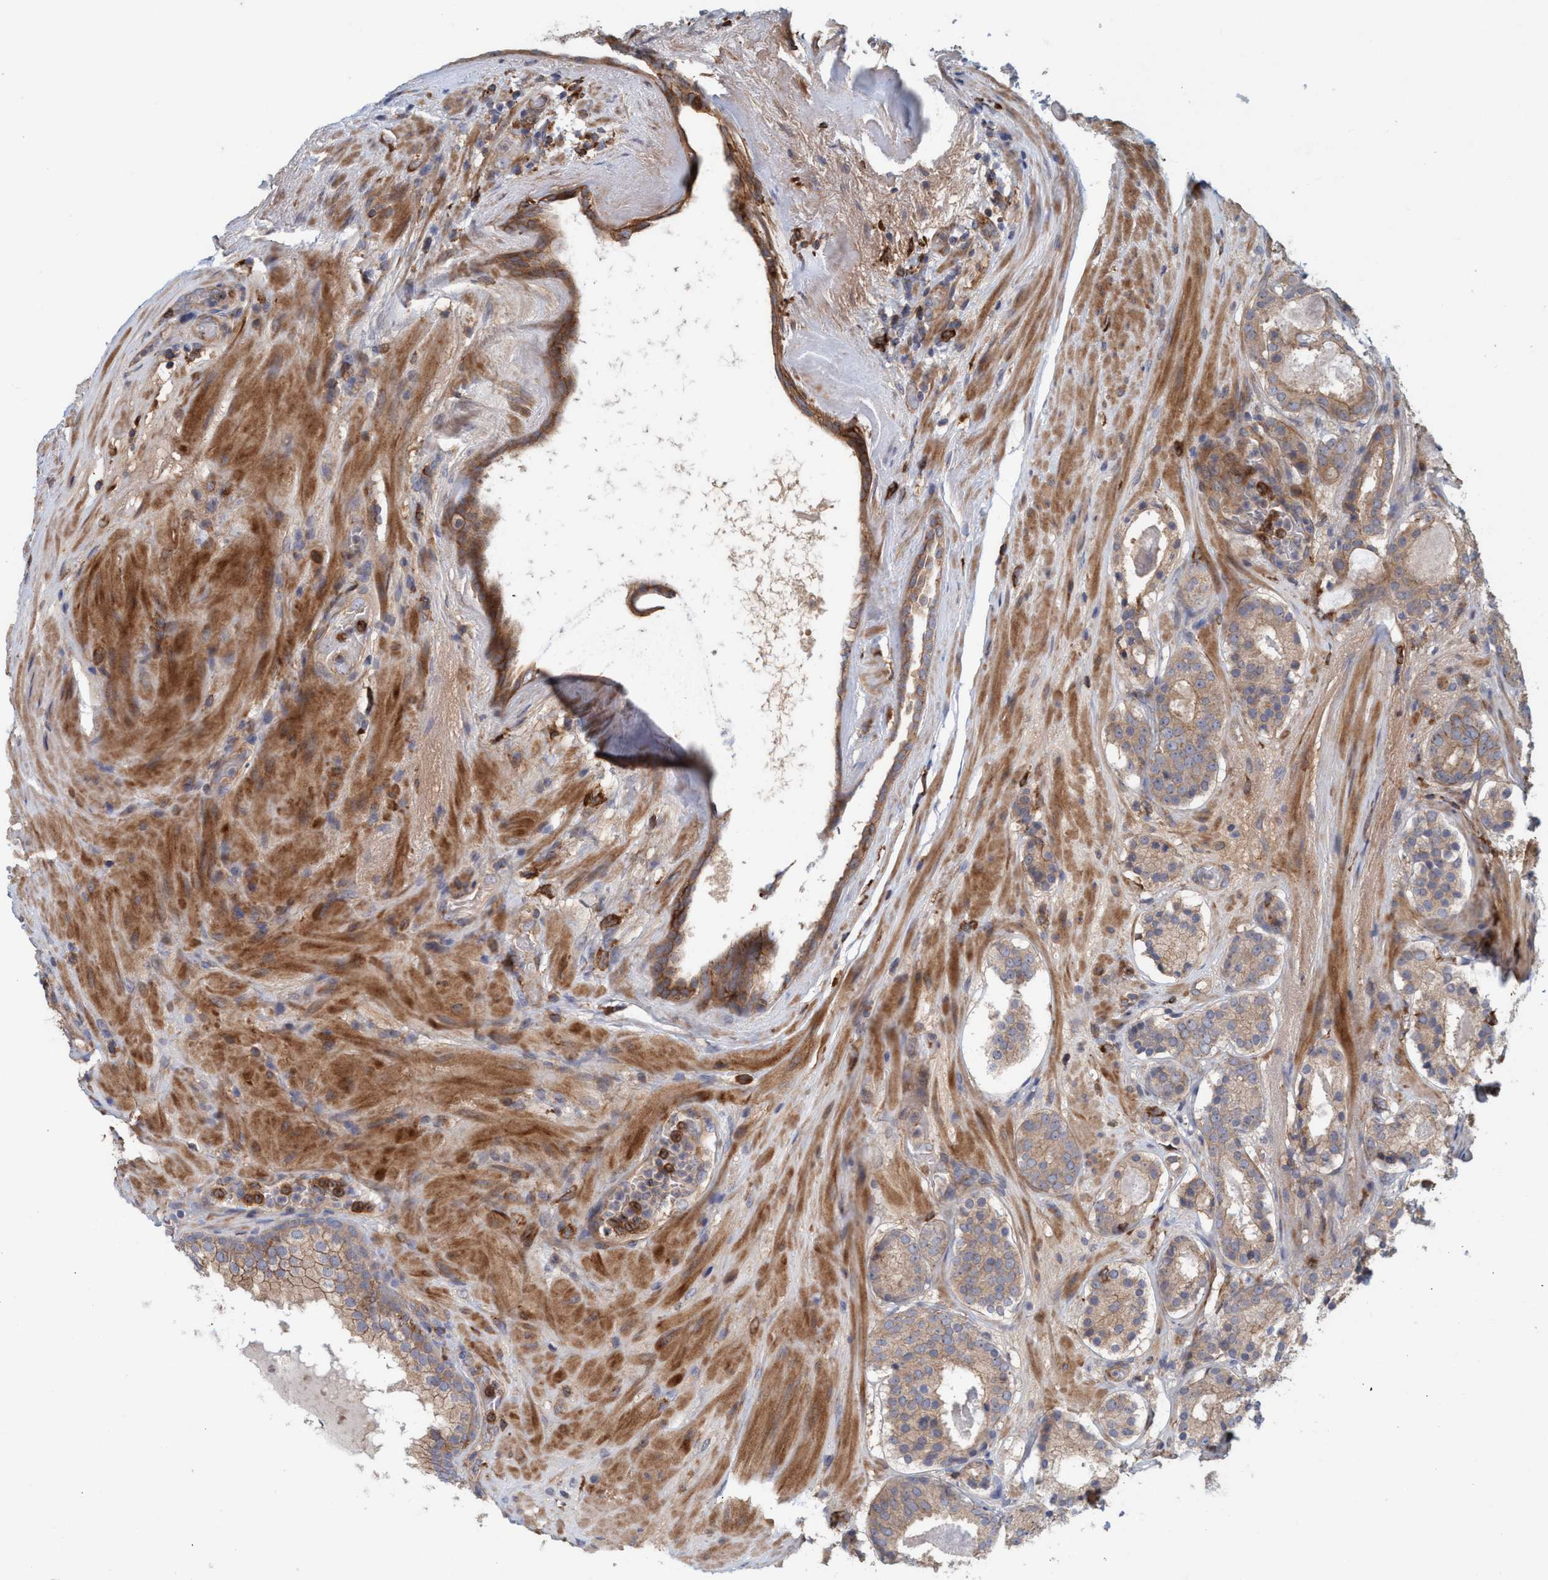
{"staining": {"intensity": "moderate", "quantity": ">75%", "location": "cytoplasmic/membranous"}, "tissue": "prostate cancer", "cell_type": "Tumor cells", "image_type": "cancer", "snomed": [{"axis": "morphology", "description": "Adenocarcinoma, Low grade"}, {"axis": "topography", "description": "Prostate"}], "caption": "This image displays immunohistochemistry staining of low-grade adenocarcinoma (prostate), with medium moderate cytoplasmic/membranous expression in about >75% of tumor cells.", "gene": "SPECC1", "patient": {"sex": "male", "age": 69}}